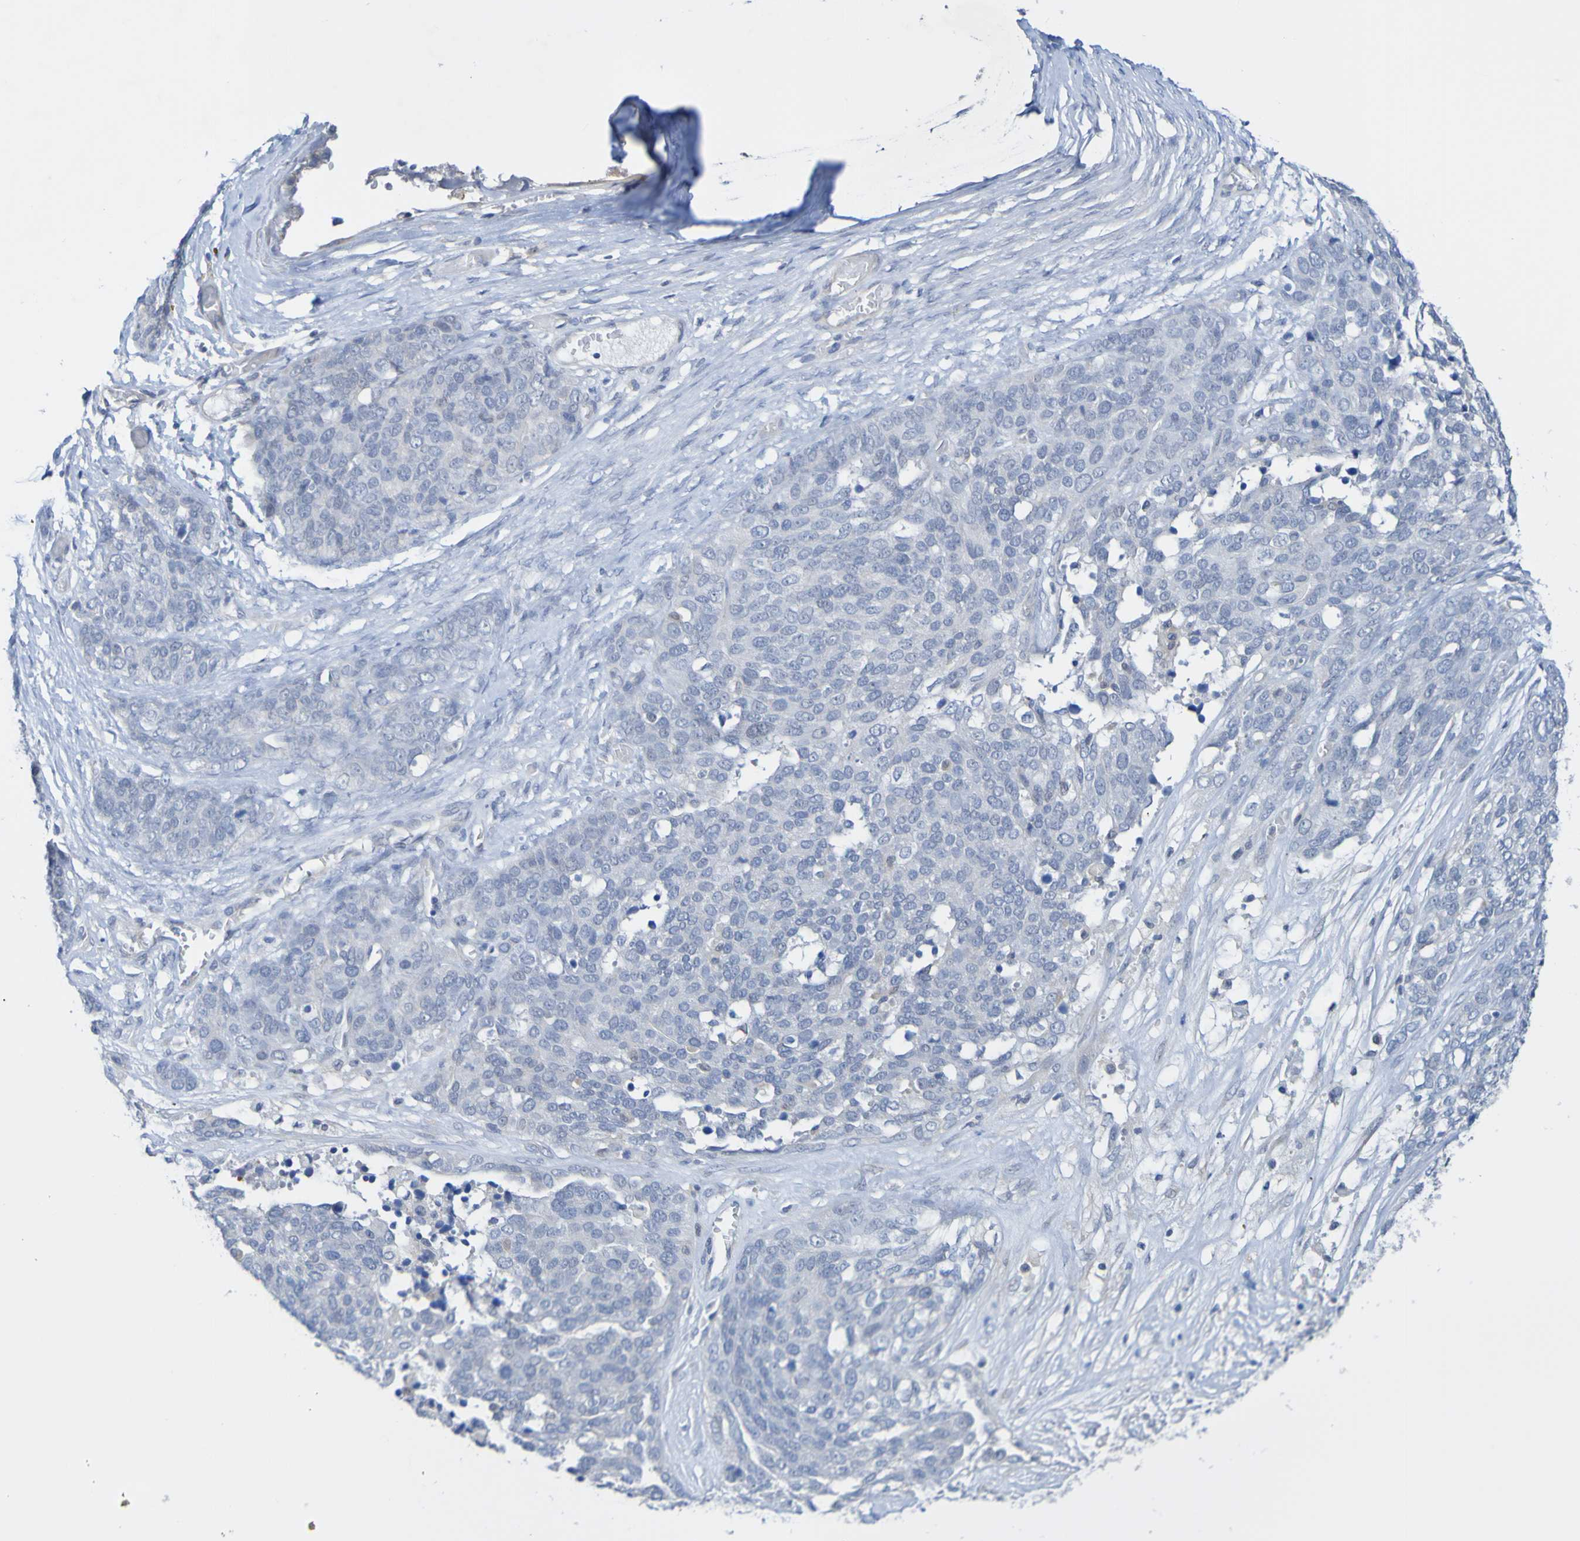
{"staining": {"intensity": "negative", "quantity": "none", "location": "none"}, "tissue": "ovarian cancer", "cell_type": "Tumor cells", "image_type": "cancer", "snomed": [{"axis": "morphology", "description": "Cystadenocarcinoma, serous, NOS"}, {"axis": "topography", "description": "Ovary"}], "caption": "A high-resolution photomicrograph shows immunohistochemistry staining of serous cystadenocarcinoma (ovarian), which exhibits no significant expression in tumor cells.", "gene": "ACMSD", "patient": {"sex": "female", "age": 44}}